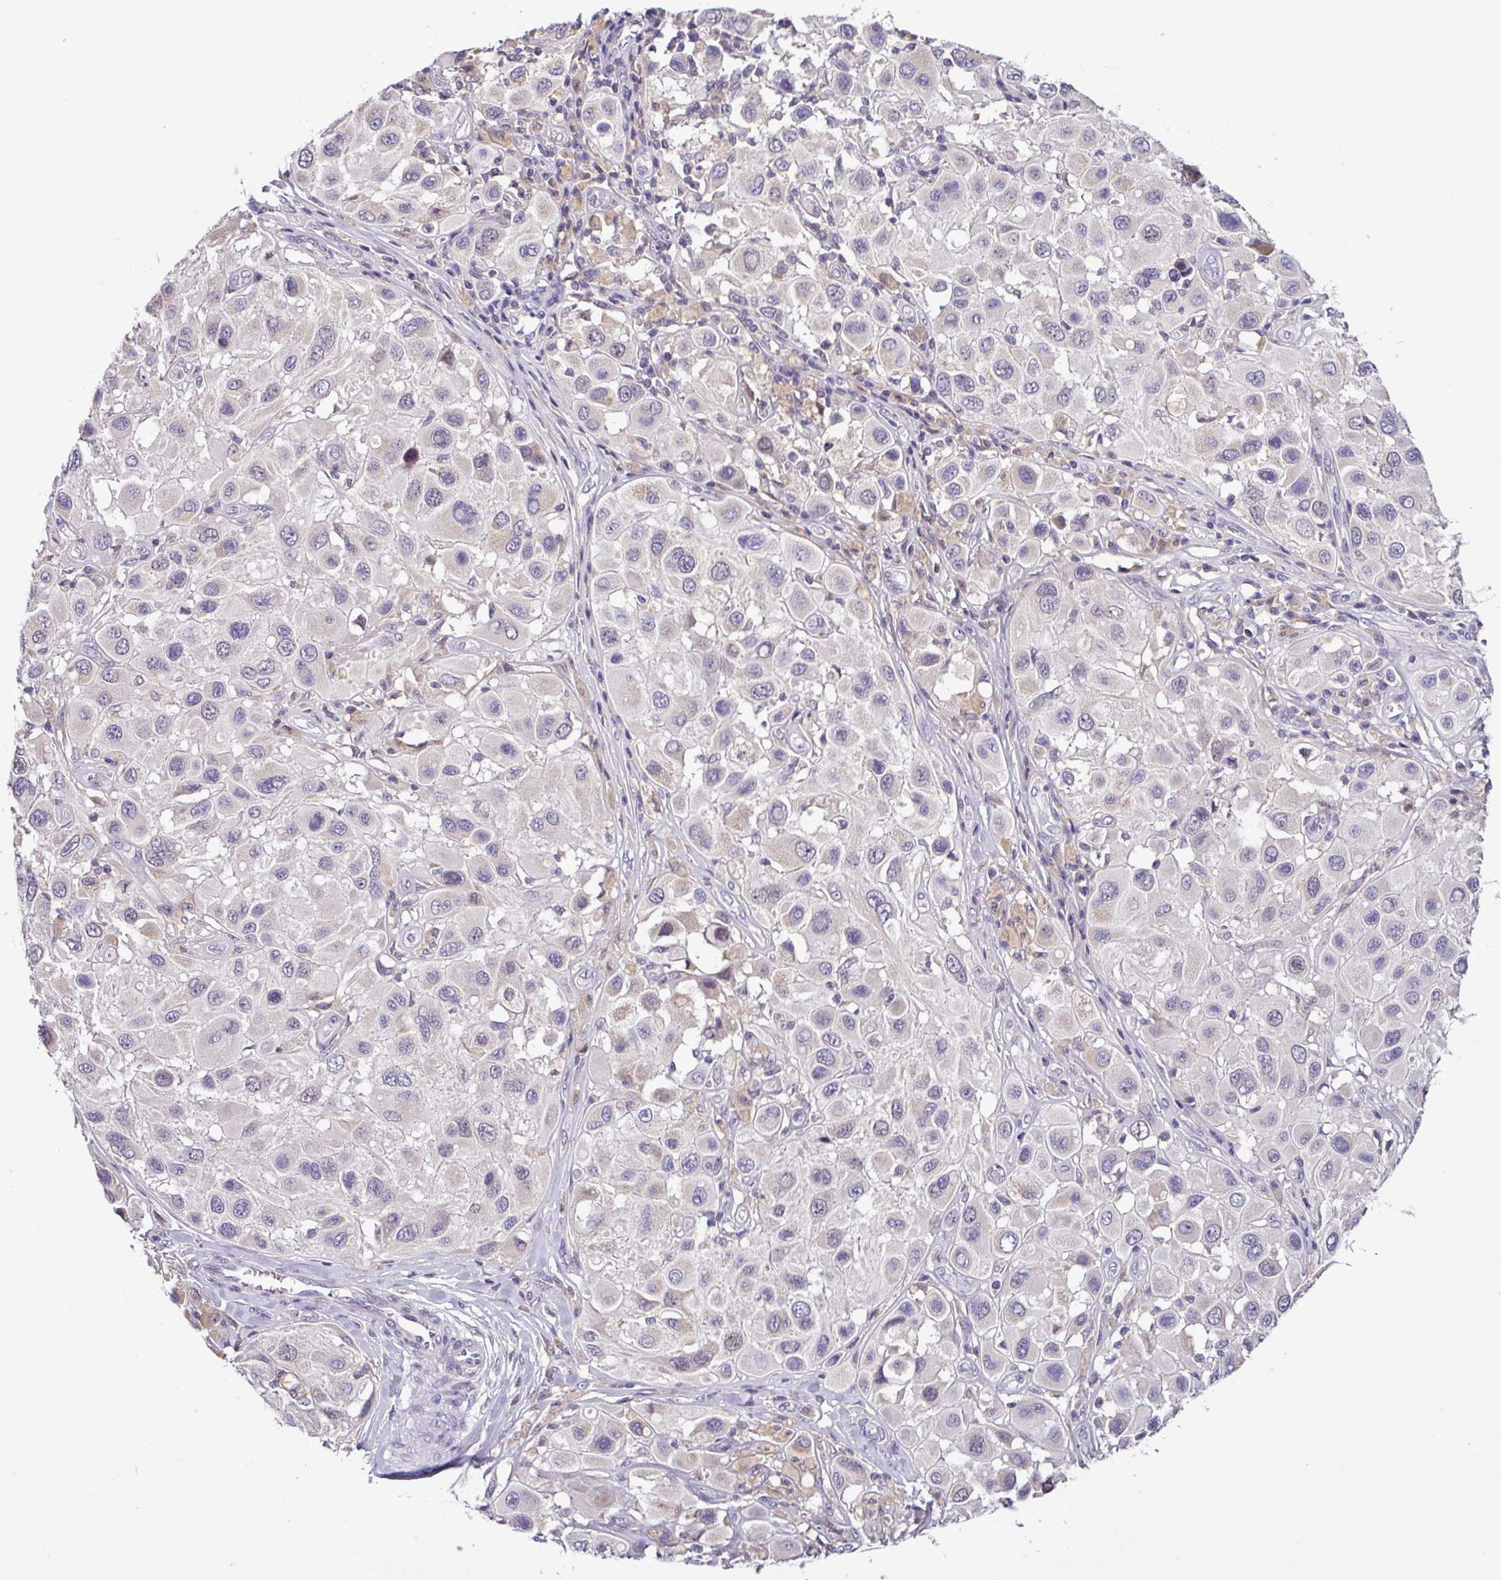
{"staining": {"intensity": "negative", "quantity": "none", "location": "none"}, "tissue": "melanoma", "cell_type": "Tumor cells", "image_type": "cancer", "snomed": [{"axis": "morphology", "description": "Malignant melanoma, Metastatic site"}, {"axis": "topography", "description": "Skin"}], "caption": "The micrograph reveals no staining of tumor cells in malignant melanoma (metastatic site).", "gene": "SFTPB", "patient": {"sex": "male", "age": 41}}